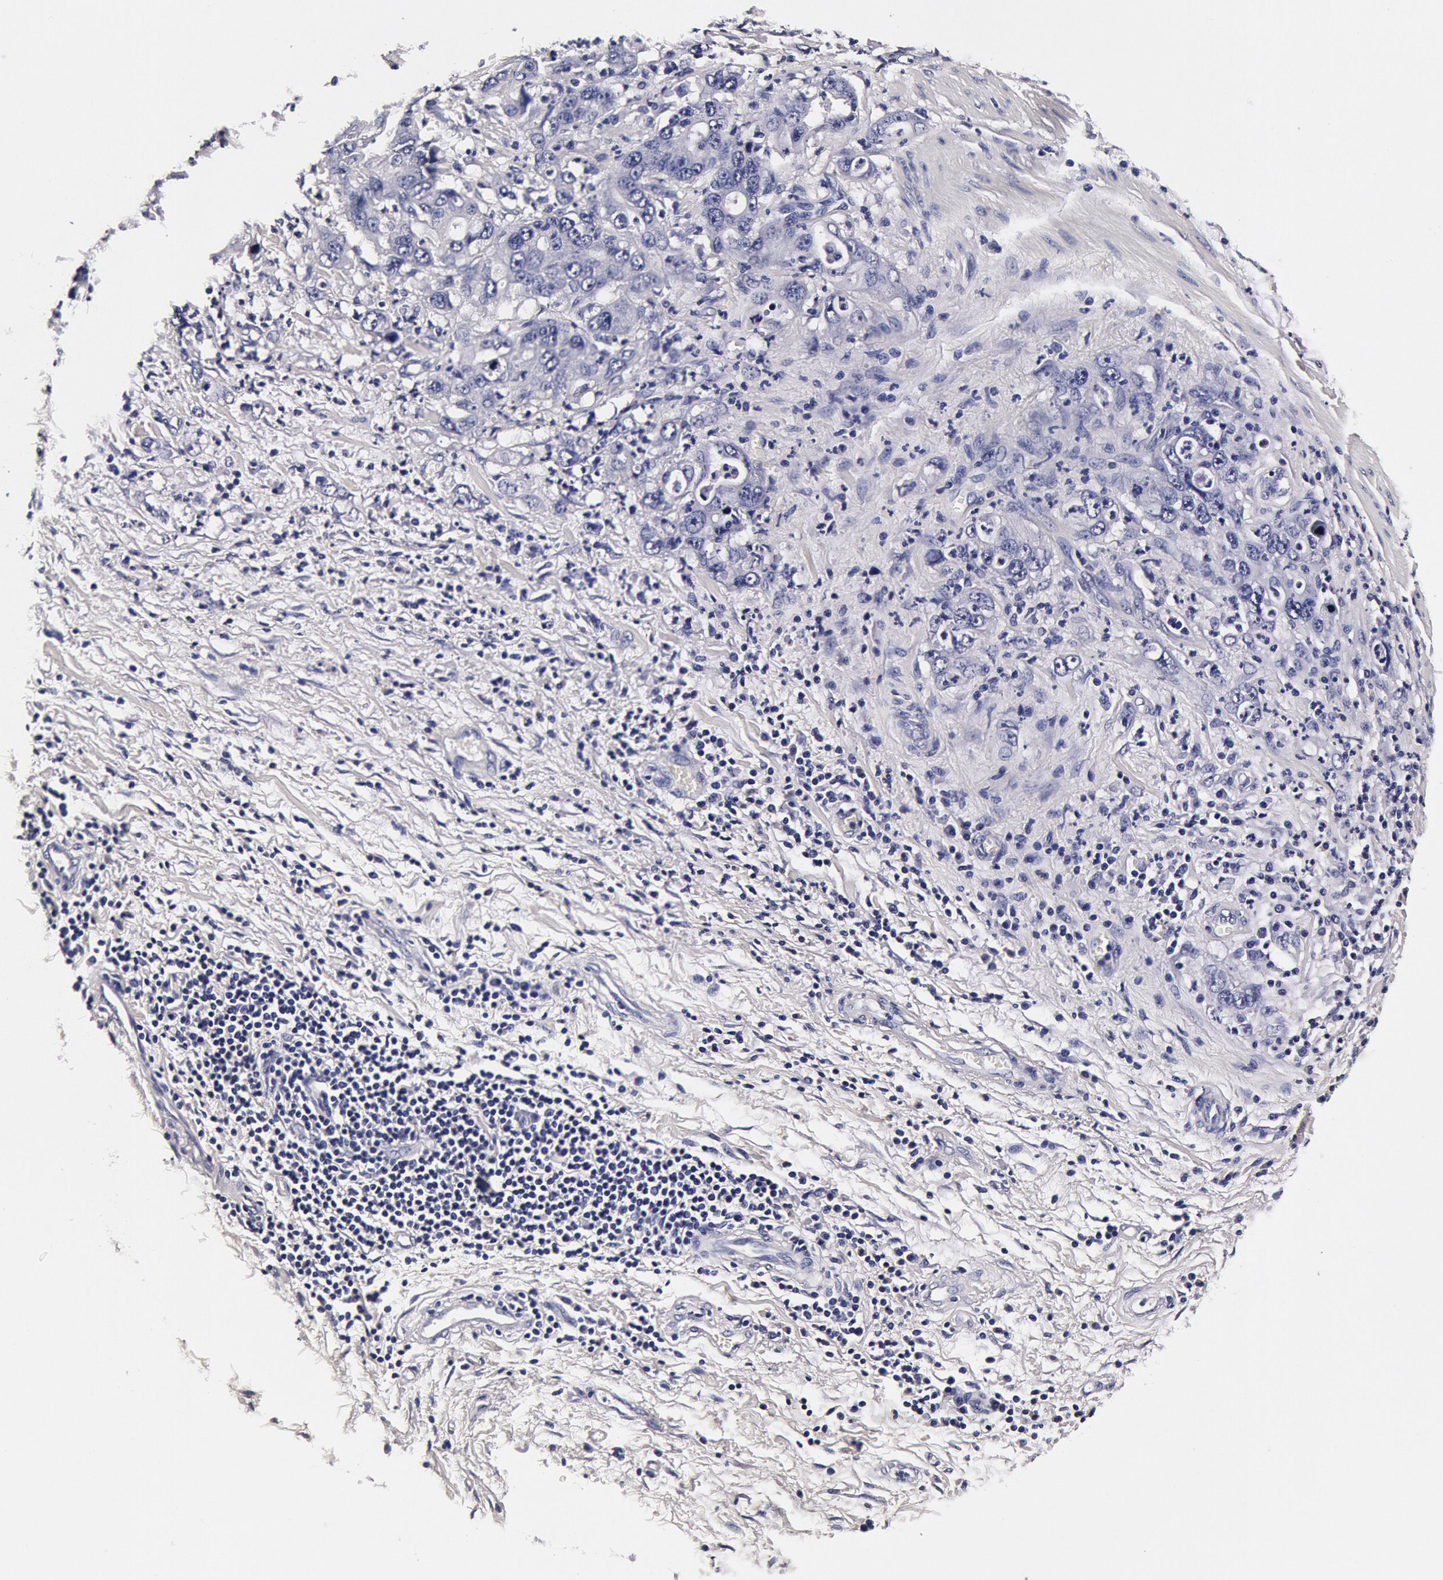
{"staining": {"intensity": "negative", "quantity": "none", "location": "none"}, "tissue": "stomach cancer", "cell_type": "Tumor cells", "image_type": "cancer", "snomed": [{"axis": "morphology", "description": "Adenocarcinoma, NOS"}, {"axis": "topography", "description": "Pancreas"}, {"axis": "topography", "description": "Stomach, upper"}], "caption": "Immunohistochemical staining of human stomach adenocarcinoma exhibits no significant staining in tumor cells.", "gene": "CCDC22", "patient": {"sex": "male", "age": 77}}